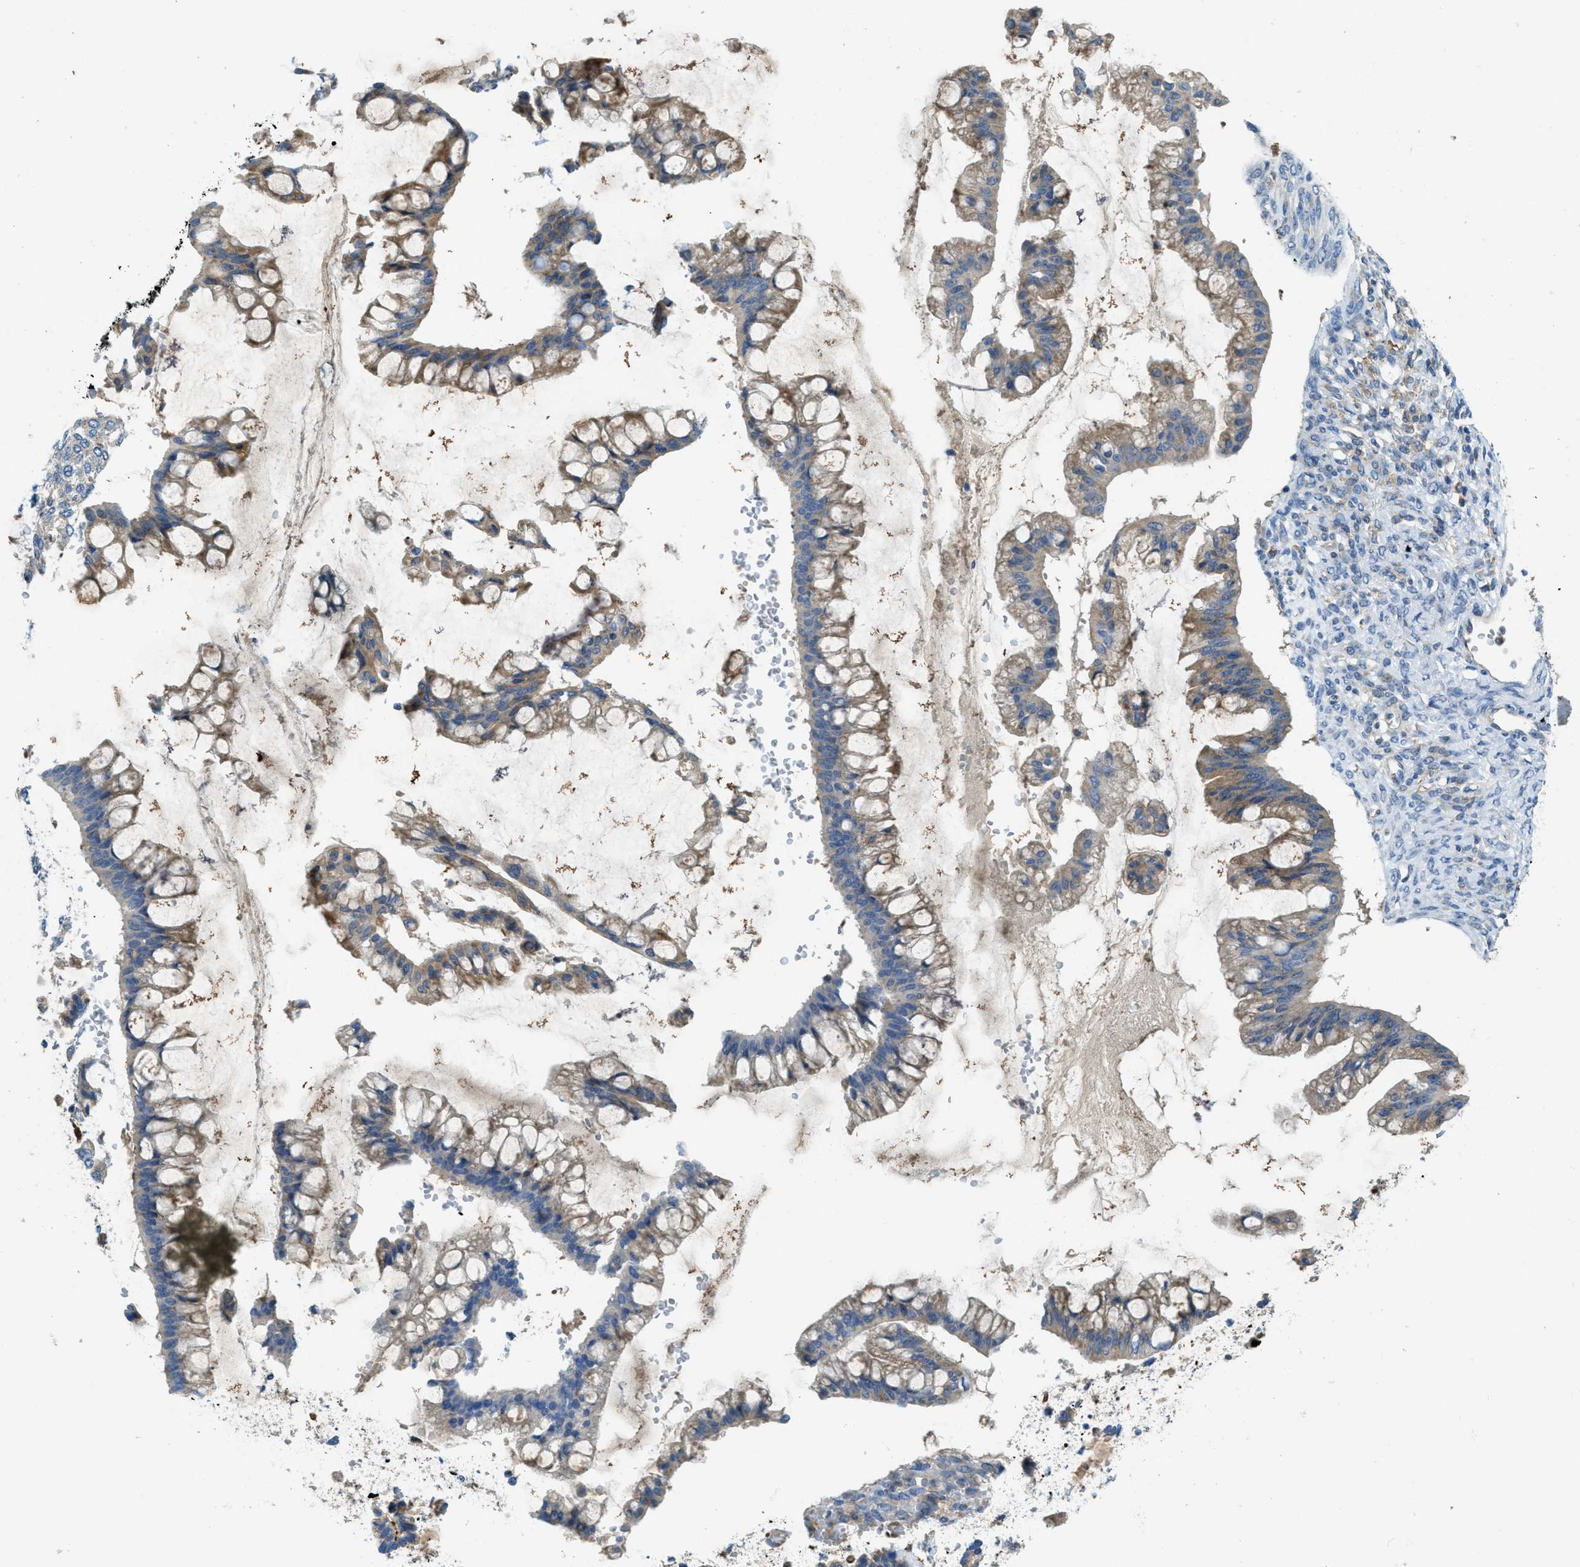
{"staining": {"intensity": "moderate", "quantity": "25%-75%", "location": "cytoplasmic/membranous"}, "tissue": "ovarian cancer", "cell_type": "Tumor cells", "image_type": "cancer", "snomed": [{"axis": "morphology", "description": "Cystadenocarcinoma, mucinous, NOS"}, {"axis": "topography", "description": "Ovary"}], "caption": "The micrograph displays a brown stain indicating the presence of a protein in the cytoplasmic/membranous of tumor cells in ovarian cancer.", "gene": "RFFL", "patient": {"sex": "female", "age": 73}}